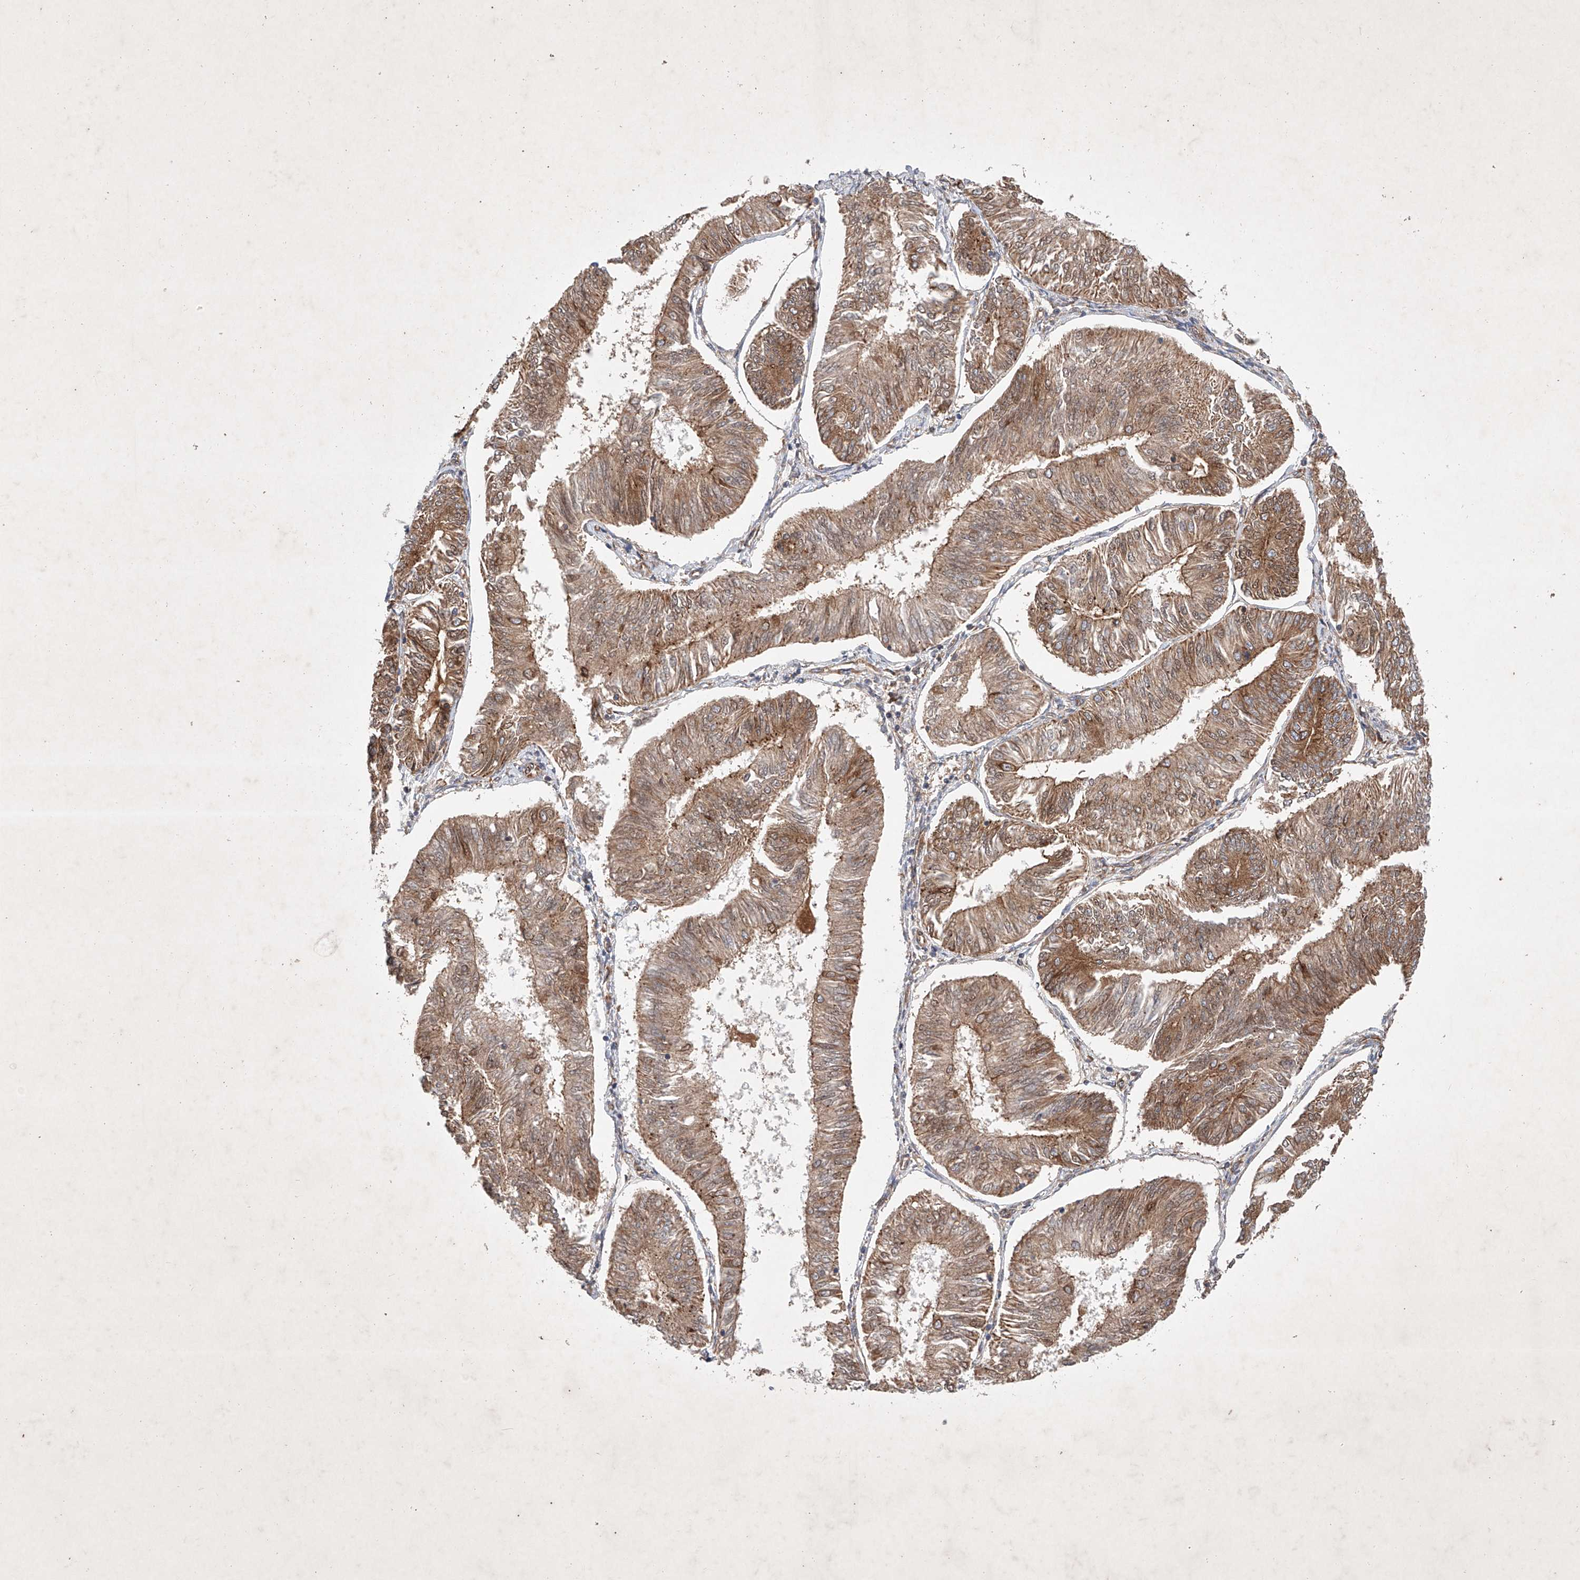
{"staining": {"intensity": "moderate", "quantity": ">75%", "location": "cytoplasmic/membranous"}, "tissue": "endometrial cancer", "cell_type": "Tumor cells", "image_type": "cancer", "snomed": [{"axis": "morphology", "description": "Adenocarcinoma, NOS"}, {"axis": "topography", "description": "Endometrium"}], "caption": "A histopathology image of human endometrial cancer (adenocarcinoma) stained for a protein demonstrates moderate cytoplasmic/membranous brown staining in tumor cells.", "gene": "FASTK", "patient": {"sex": "female", "age": 58}}